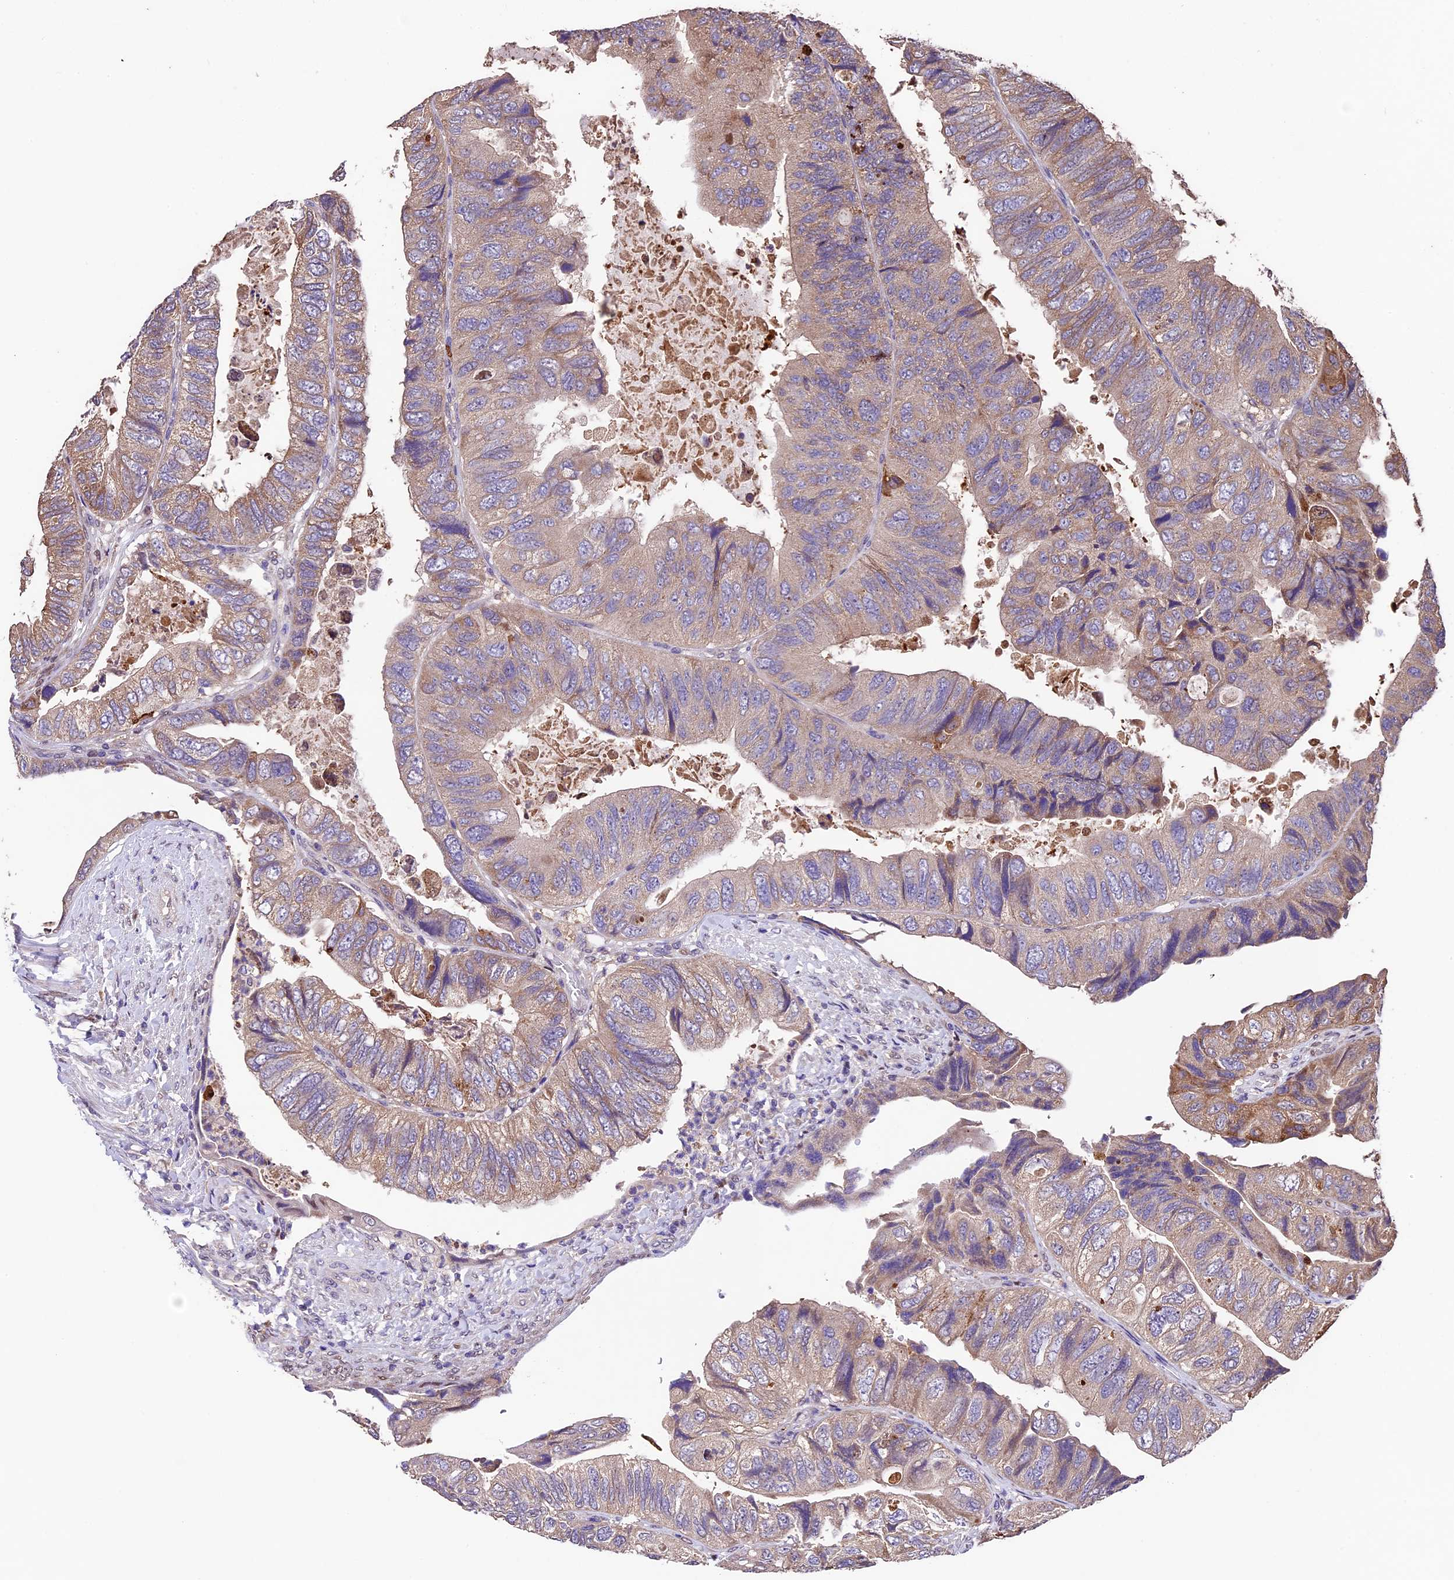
{"staining": {"intensity": "weak", "quantity": "<25%", "location": "cytoplasmic/membranous"}, "tissue": "colorectal cancer", "cell_type": "Tumor cells", "image_type": "cancer", "snomed": [{"axis": "morphology", "description": "Adenocarcinoma, NOS"}, {"axis": "topography", "description": "Rectum"}], "caption": "Histopathology image shows no significant protein expression in tumor cells of adenocarcinoma (colorectal). Nuclei are stained in blue.", "gene": "SBNO2", "patient": {"sex": "male", "age": 63}}